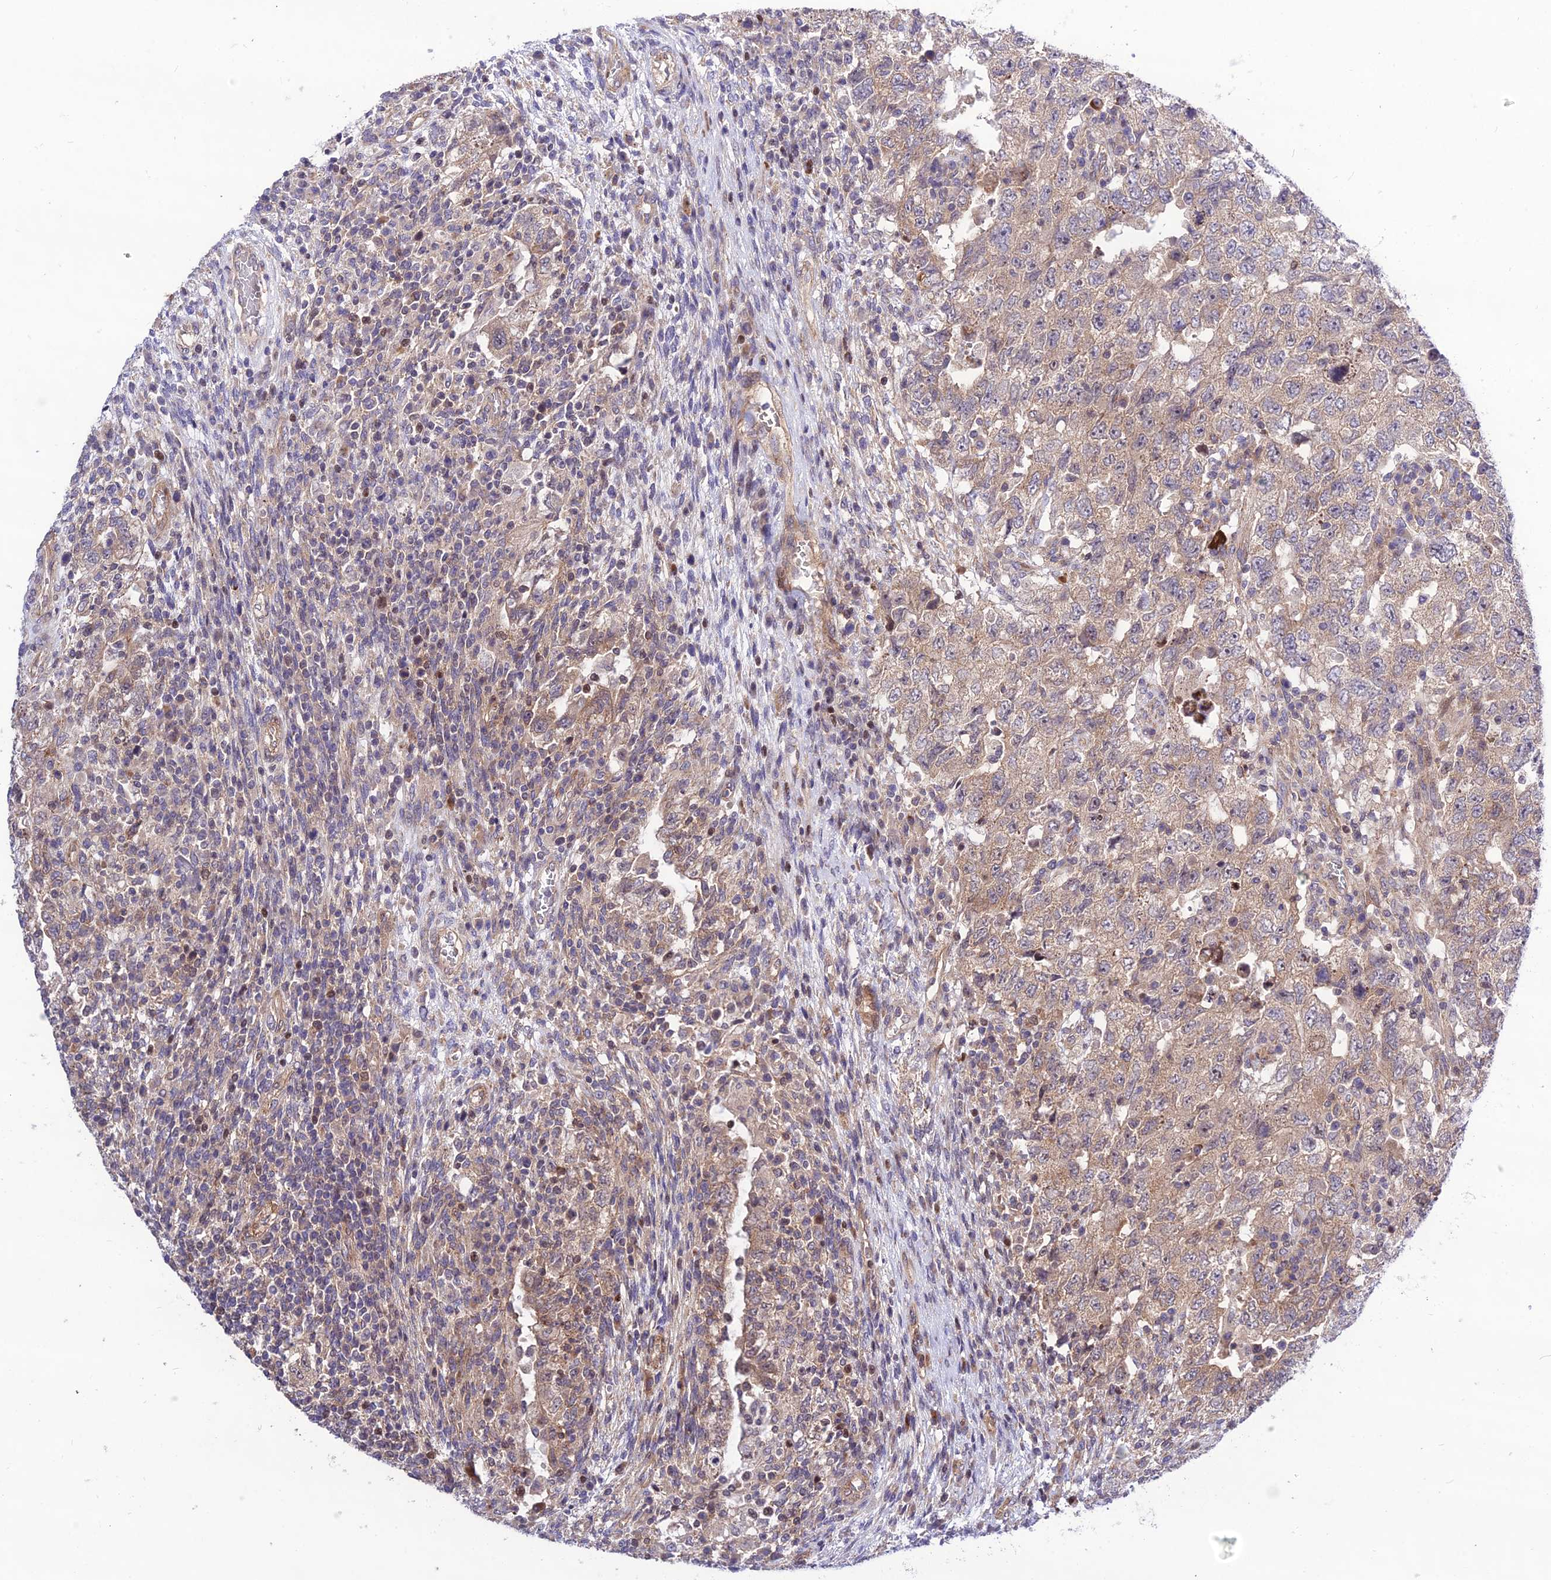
{"staining": {"intensity": "moderate", "quantity": ">75%", "location": "cytoplasmic/membranous"}, "tissue": "testis cancer", "cell_type": "Tumor cells", "image_type": "cancer", "snomed": [{"axis": "morphology", "description": "Carcinoma, Embryonal, NOS"}, {"axis": "topography", "description": "Testis"}], "caption": "Immunohistochemistry (IHC) of human testis cancer (embryonal carcinoma) shows medium levels of moderate cytoplasmic/membranous positivity in approximately >75% of tumor cells.", "gene": "SMG6", "patient": {"sex": "male", "age": 26}}